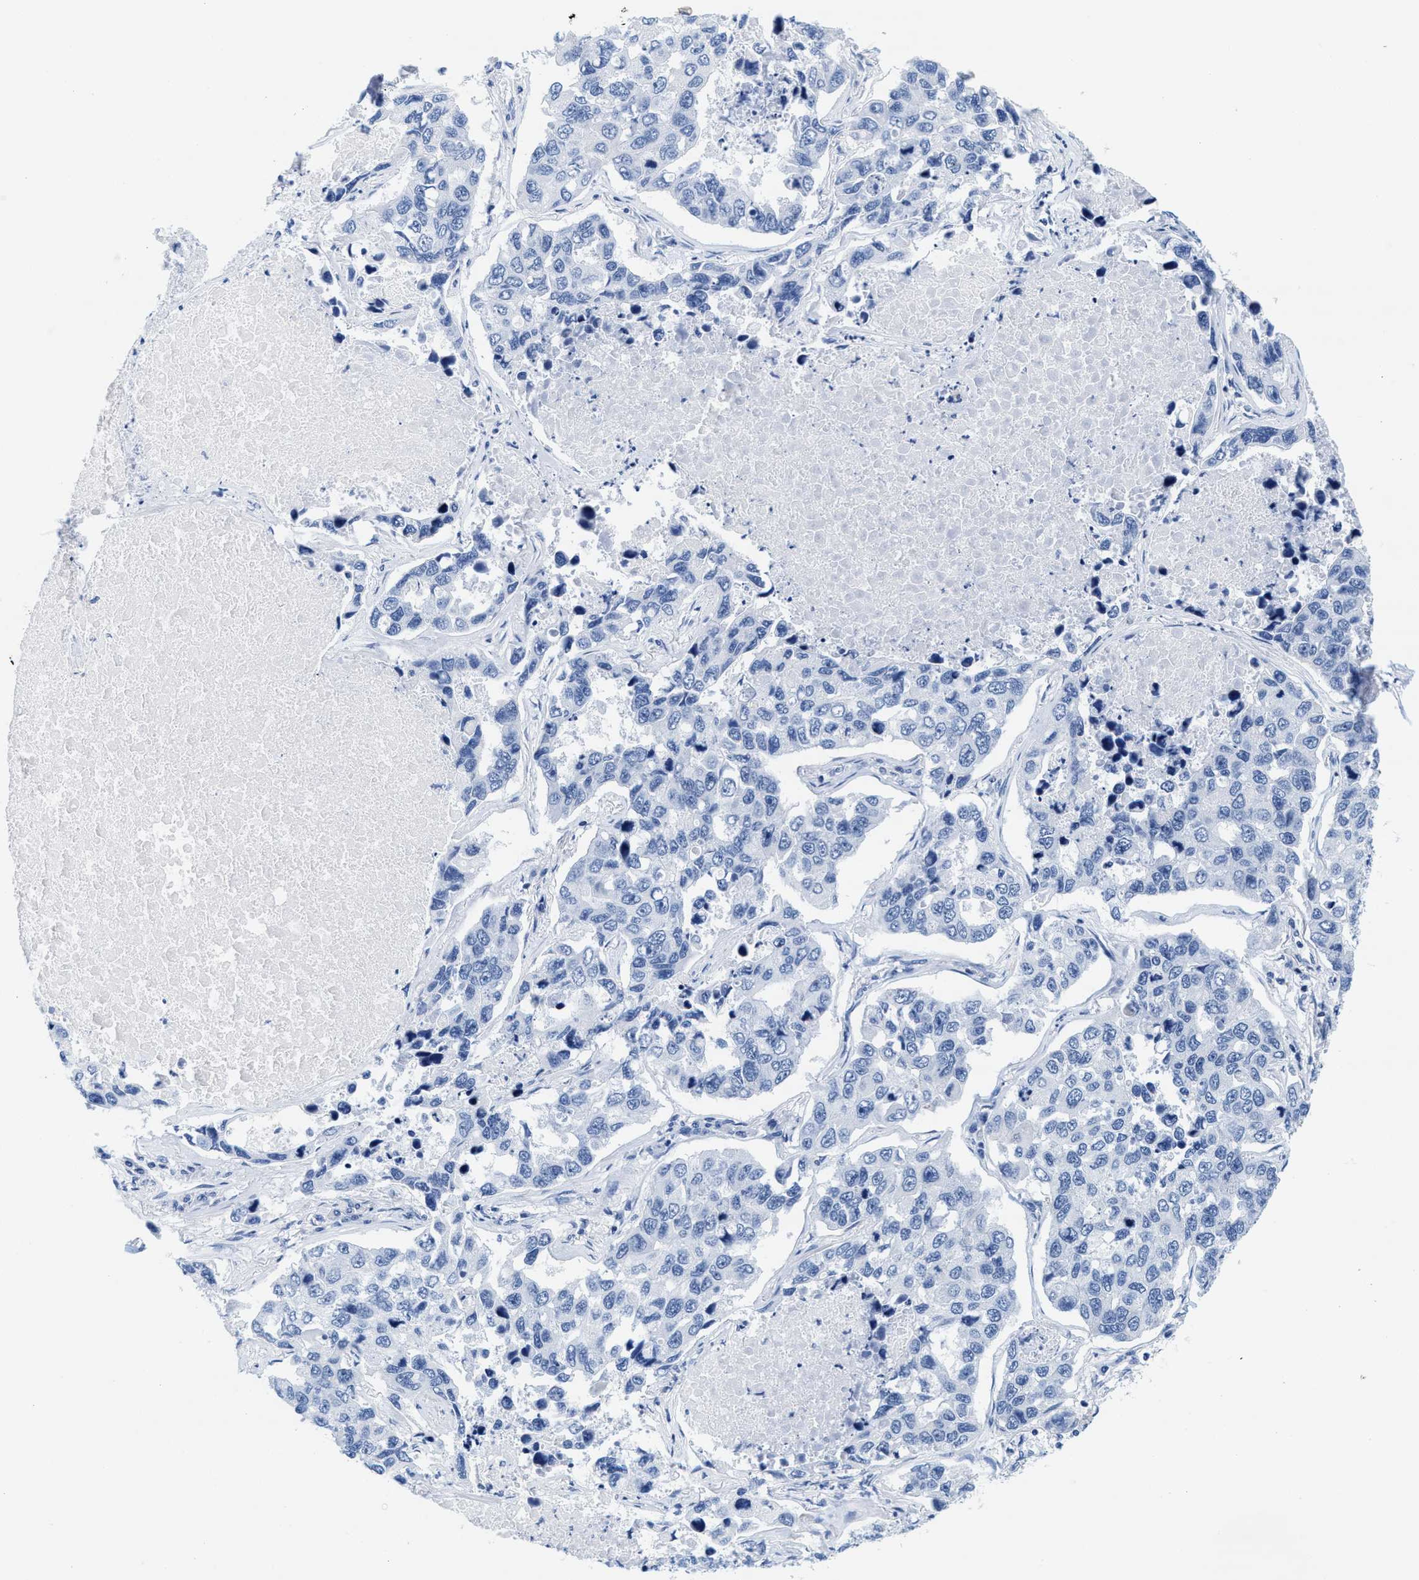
{"staining": {"intensity": "negative", "quantity": "none", "location": "none"}, "tissue": "lung cancer", "cell_type": "Tumor cells", "image_type": "cancer", "snomed": [{"axis": "morphology", "description": "Adenocarcinoma, NOS"}, {"axis": "topography", "description": "Lung"}], "caption": "Immunohistochemical staining of human lung adenocarcinoma exhibits no significant staining in tumor cells. Nuclei are stained in blue.", "gene": "TTC3", "patient": {"sex": "male", "age": 64}}